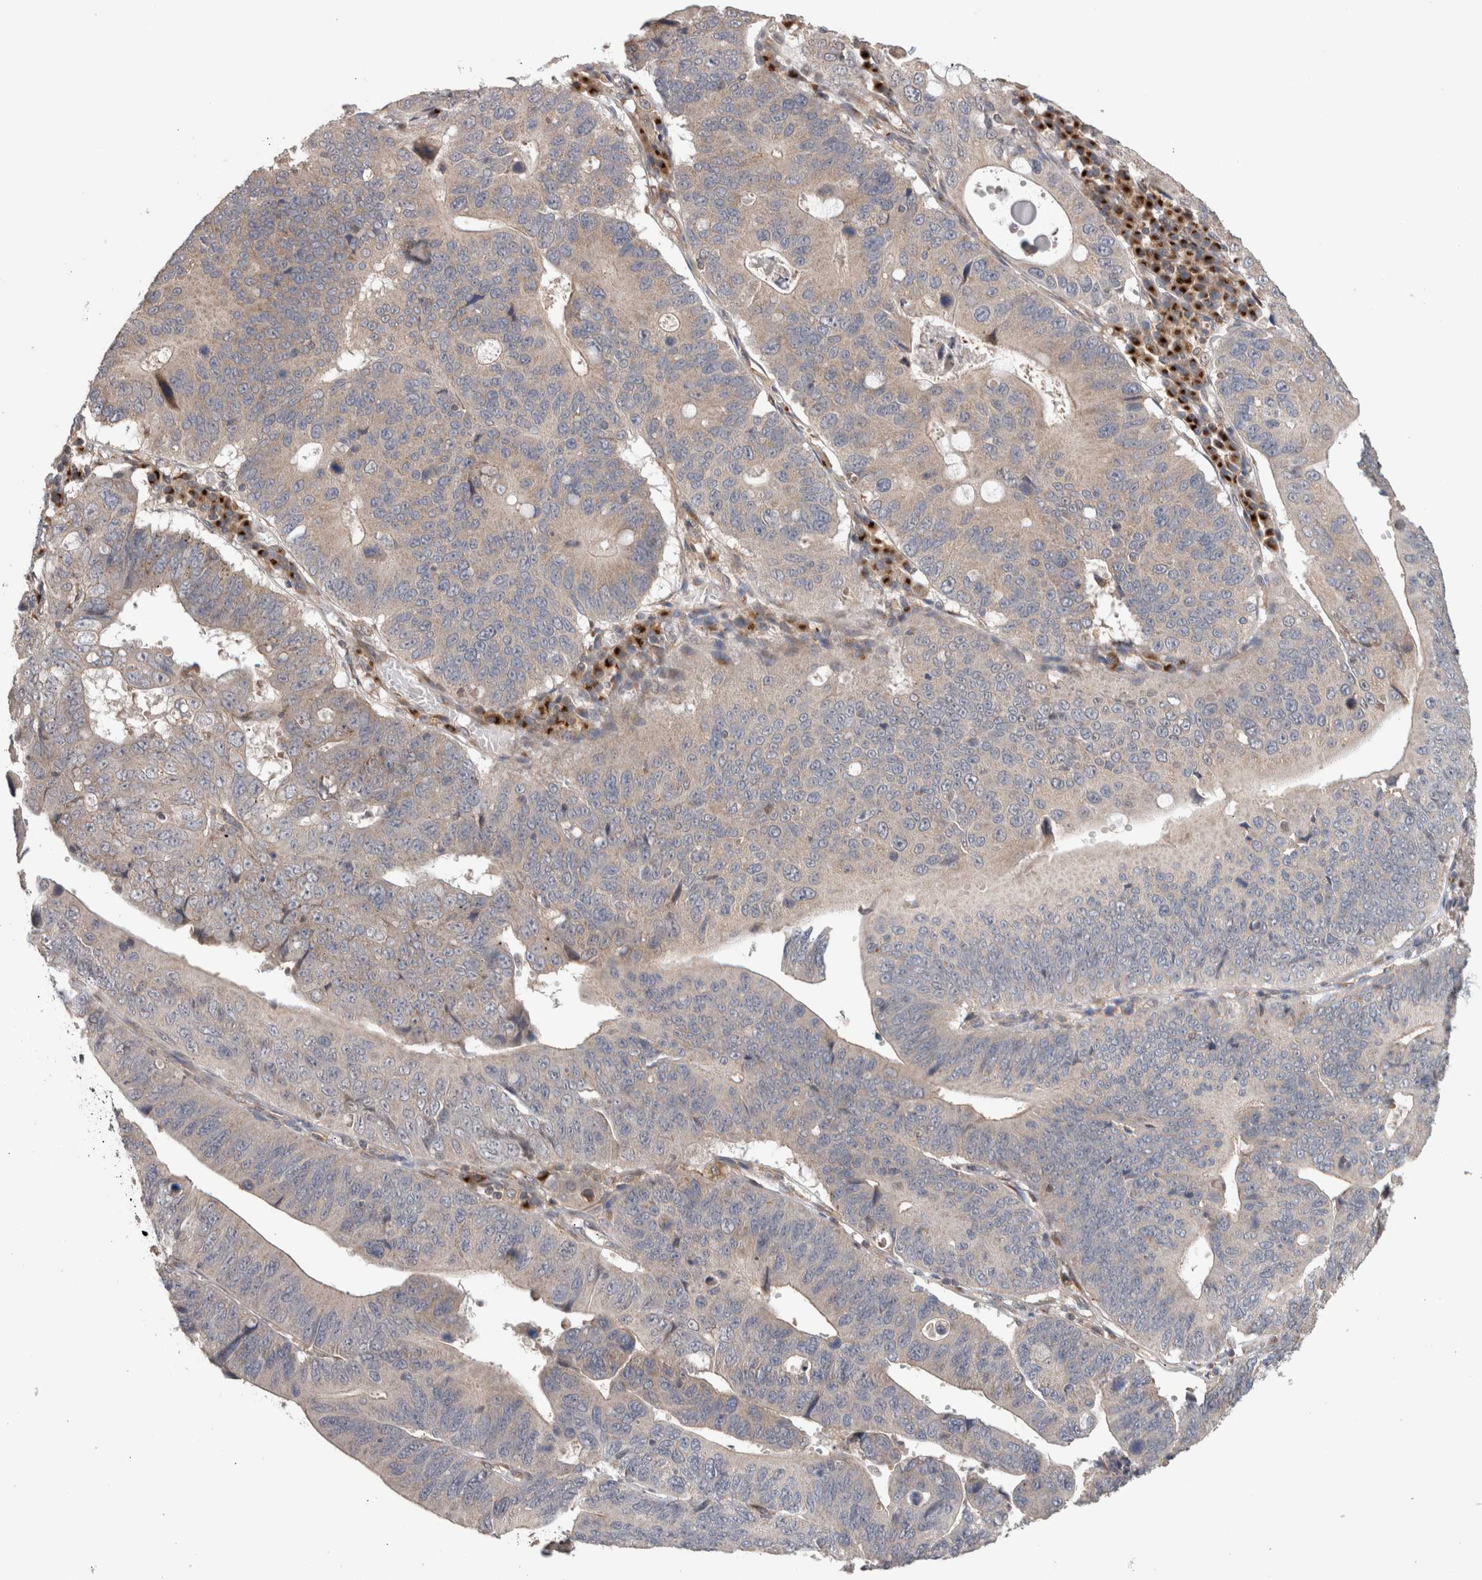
{"staining": {"intensity": "weak", "quantity": "<25%", "location": "cytoplasmic/membranous"}, "tissue": "stomach cancer", "cell_type": "Tumor cells", "image_type": "cancer", "snomed": [{"axis": "morphology", "description": "Adenocarcinoma, NOS"}, {"axis": "topography", "description": "Stomach"}], "caption": "Human stomach cancer (adenocarcinoma) stained for a protein using immunohistochemistry (IHC) displays no staining in tumor cells.", "gene": "TRIM5", "patient": {"sex": "male", "age": 59}}